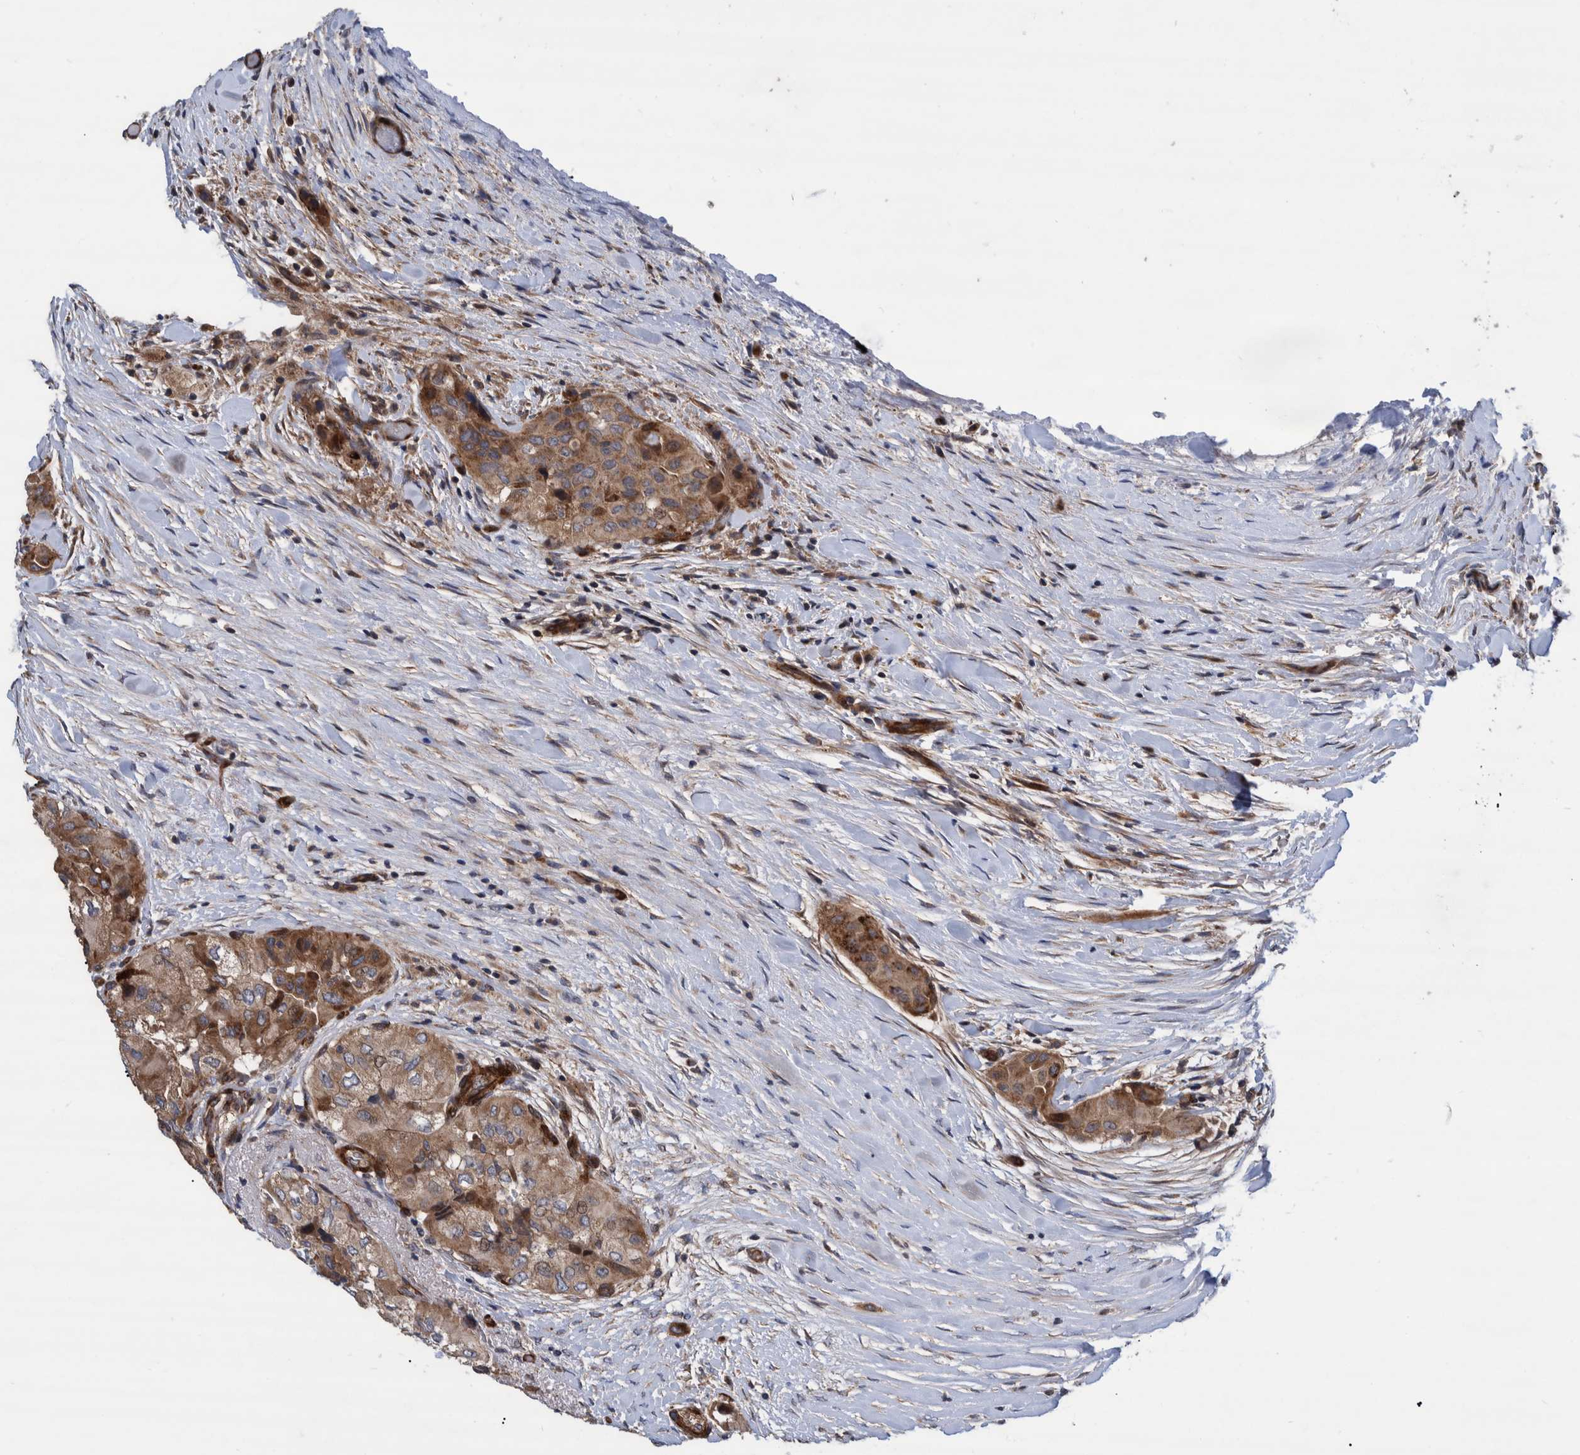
{"staining": {"intensity": "moderate", "quantity": ">75%", "location": "cytoplasmic/membranous"}, "tissue": "thyroid cancer", "cell_type": "Tumor cells", "image_type": "cancer", "snomed": [{"axis": "morphology", "description": "Papillary adenocarcinoma, NOS"}, {"axis": "topography", "description": "Thyroid gland"}], "caption": "Immunohistochemical staining of thyroid cancer demonstrates moderate cytoplasmic/membranous protein staining in approximately >75% of tumor cells. Using DAB (3,3'-diaminobenzidine) (brown) and hematoxylin (blue) stains, captured at high magnification using brightfield microscopy.", "gene": "GRPEL2", "patient": {"sex": "female", "age": 59}}